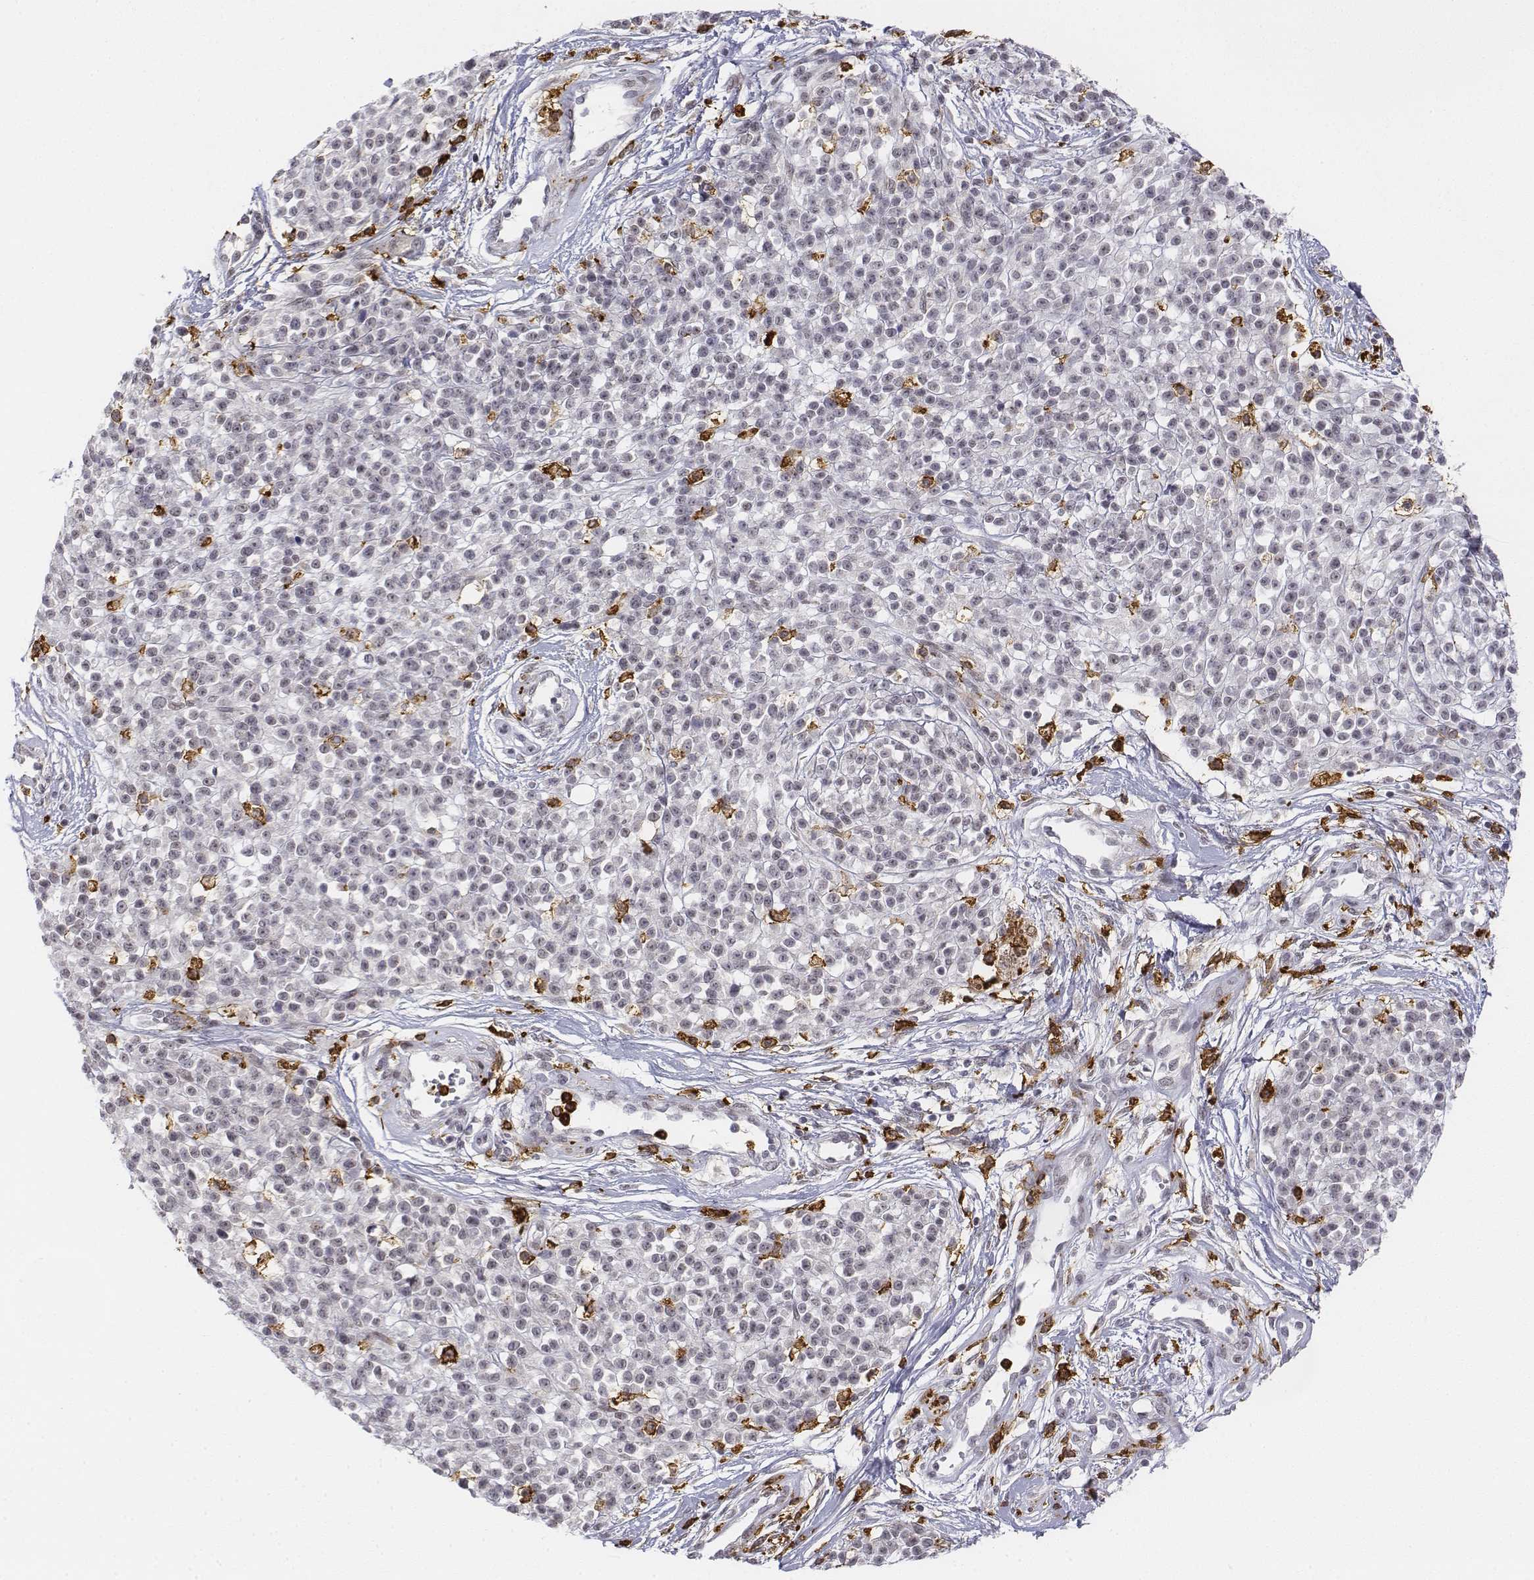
{"staining": {"intensity": "negative", "quantity": "none", "location": "none"}, "tissue": "melanoma", "cell_type": "Tumor cells", "image_type": "cancer", "snomed": [{"axis": "morphology", "description": "Malignant melanoma, NOS"}, {"axis": "topography", "description": "Skin"}, {"axis": "topography", "description": "Skin of trunk"}], "caption": "A micrograph of human malignant melanoma is negative for staining in tumor cells.", "gene": "CD14", "patient": {"sex": "male", "age": 74}}